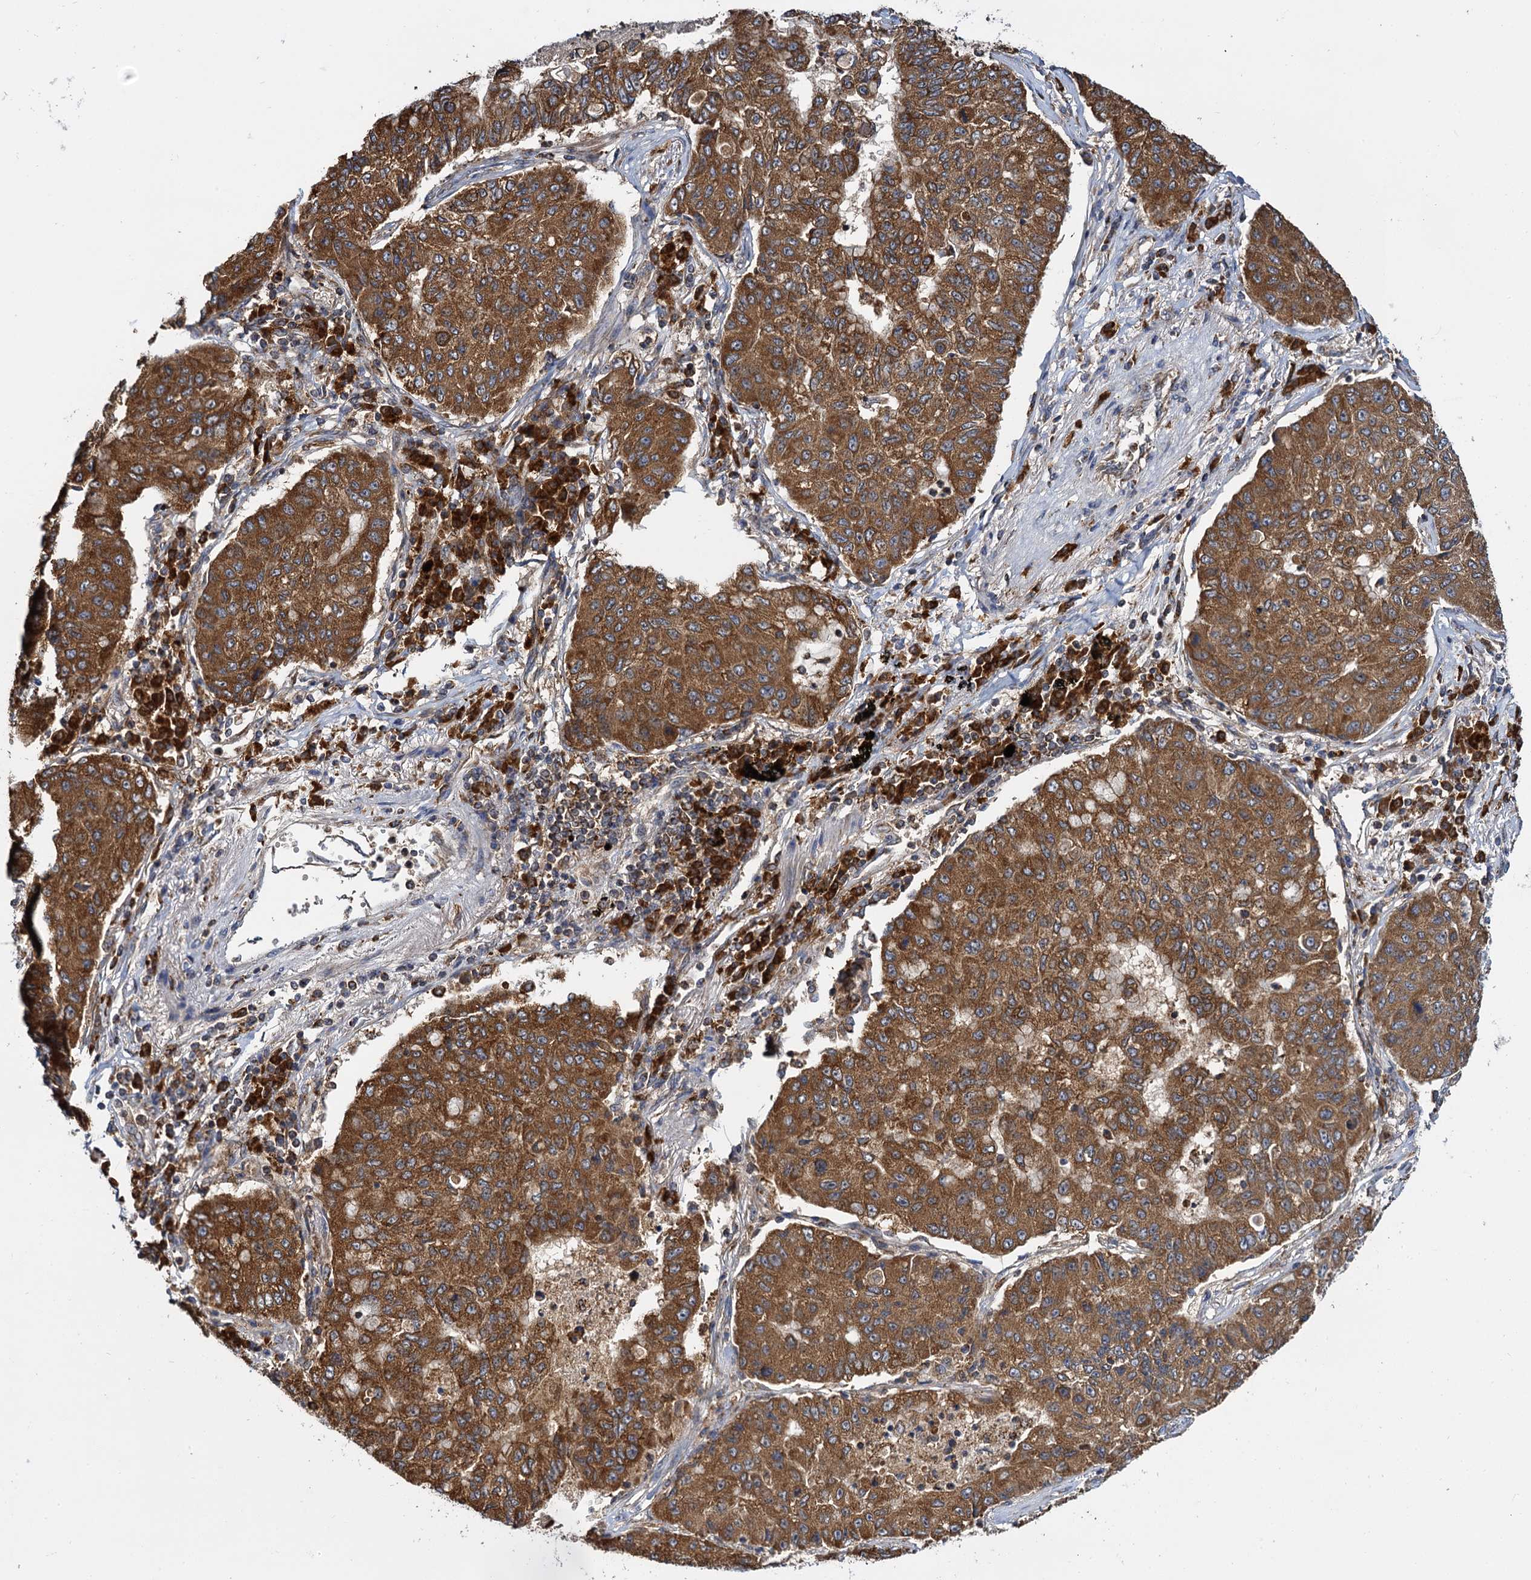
{"staining": {"intensity": "strong", "quantity": ">75%", "location": "cytoplasmic/membranous"}, "tissue": "lung cancer", "cell_type": "Tumor cells", "image_type": "cancer", "snomed": [{"axis": "morphology", "description": "Squamous cell carcinoma, NOS"}, {"axis": "topography", "description": "Lung"}], "caption": "Lung squamous cell carcinoma tissue displays strong cytoplasmic/membranous positivity in about >75% of tumor cells (DAB IHC, brown staining for protein, blue staining for nuclei).", "gene": "UFM1", "patient": {"sex": "male", "age": 74}}